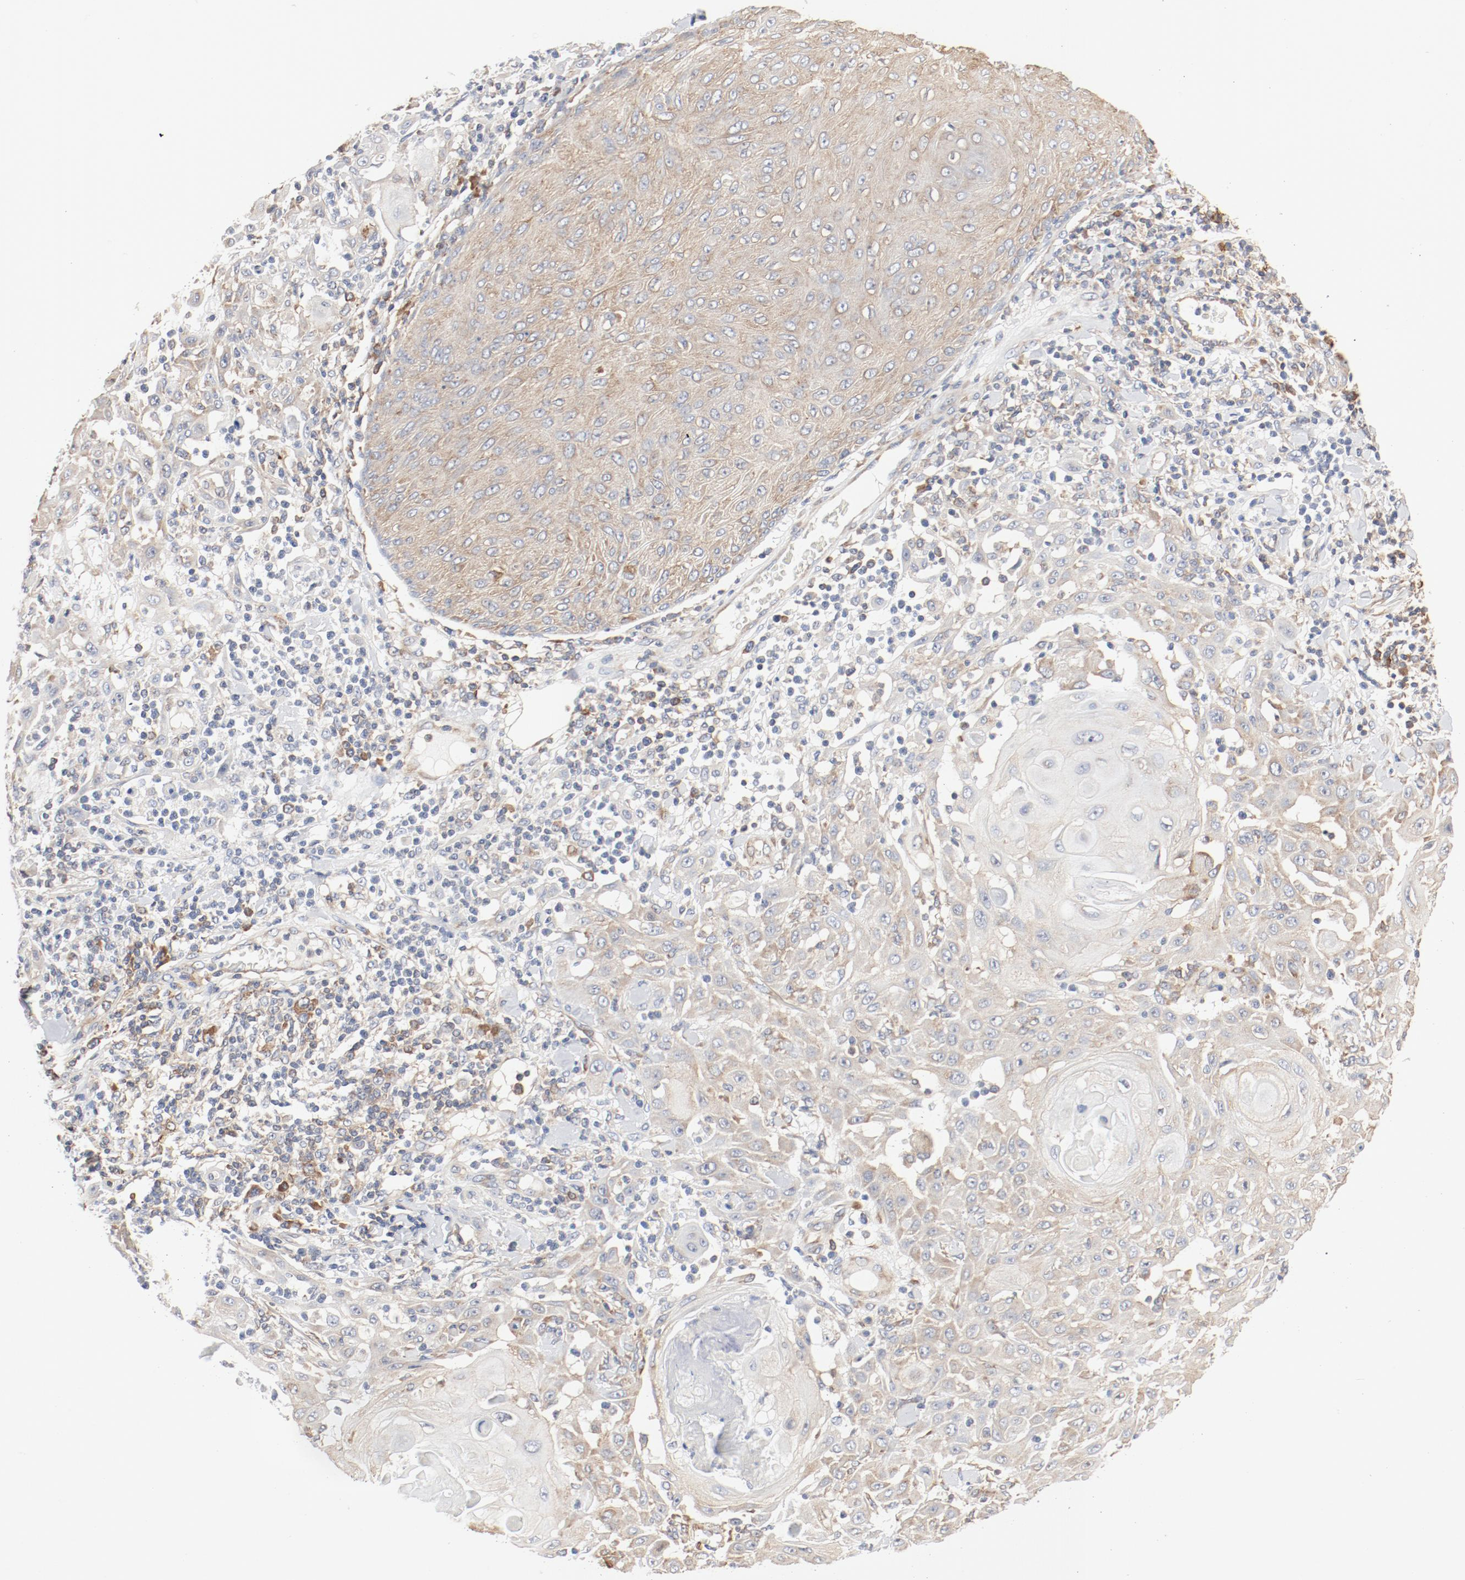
{"staining": {"intensity": "weak", "quantity": ">75%", "location": "cytoplasmic/membranous"}, "tissue": "skin cancer", "cell_type": "Tumor cells", "image_type": "cancer", "snomed": [{"axis": "morphology", "description": "Squamous cell carcinoma, NOS"}, {"axis": "topography", "description": "Skin"}], "caption": "Tumor cells reveal low levels of weak cytoplasmic/membranous expression in approximately >75% of cells in human squamous cell carcinoma (skin). Nuclei are stained in blue.", "gene": "RPS6", "patient": {"sex": "male", "age": 24}}